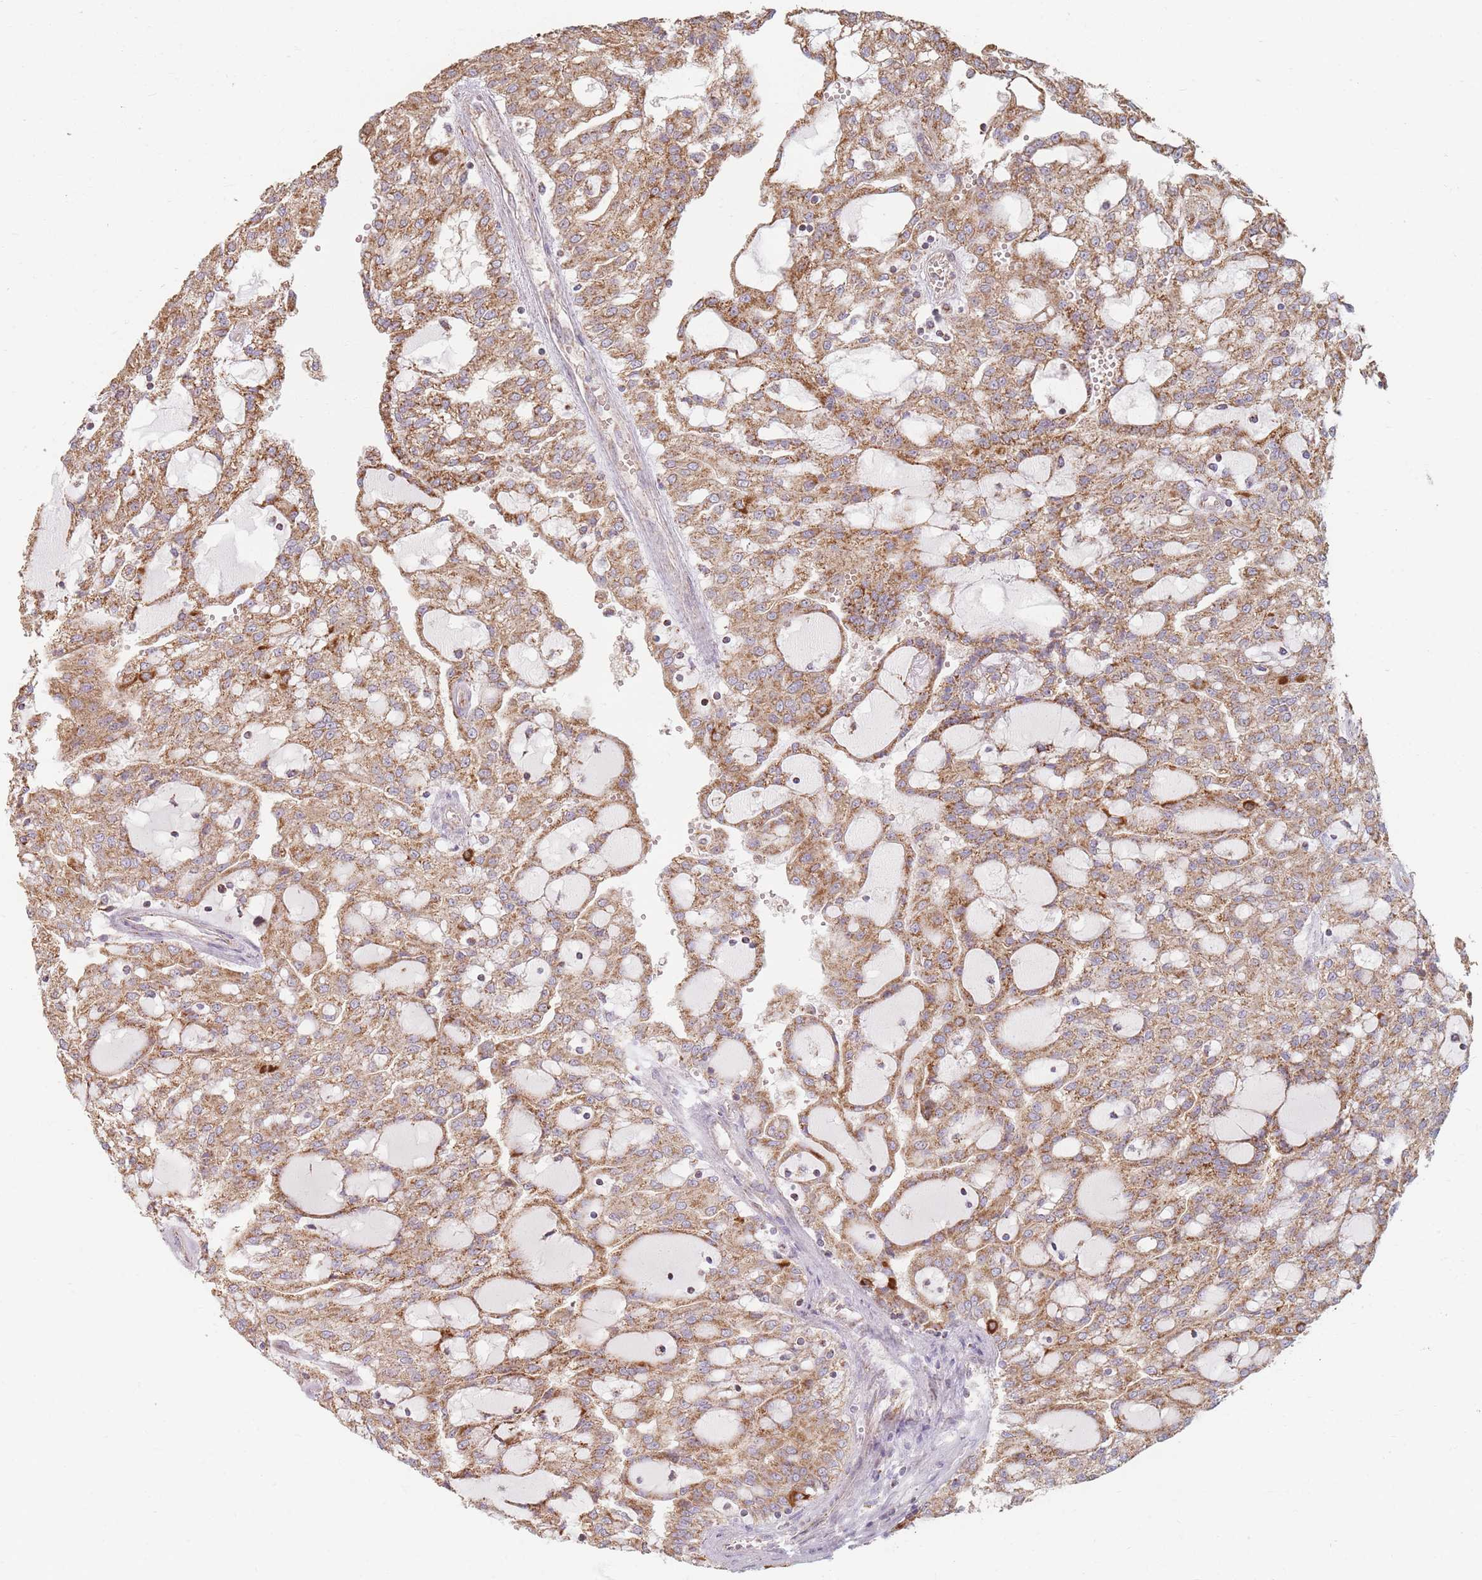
{"staining": {"intensity": "moderate", "quantity": ">75%", "location": "cytoplasmic/membranous"}, "tissue": "renal cancer", "cell_type": "Tumor cells", "image_type": "cancer", "snomed": [{"axis": "morphology", "description": "Adenocarcinoma, NOS"}, {"axis": "topography", "description": "Kidney"}], "caption": "DAB immunohistochemical staining of human renal cancer (adenocarcinoma) displays moderate cytoplasmic/membranous protein positivity in approximately >75% of tumor cells.", "gene": "ESRP2", "patient": {"sex": "male", "age": 63}}